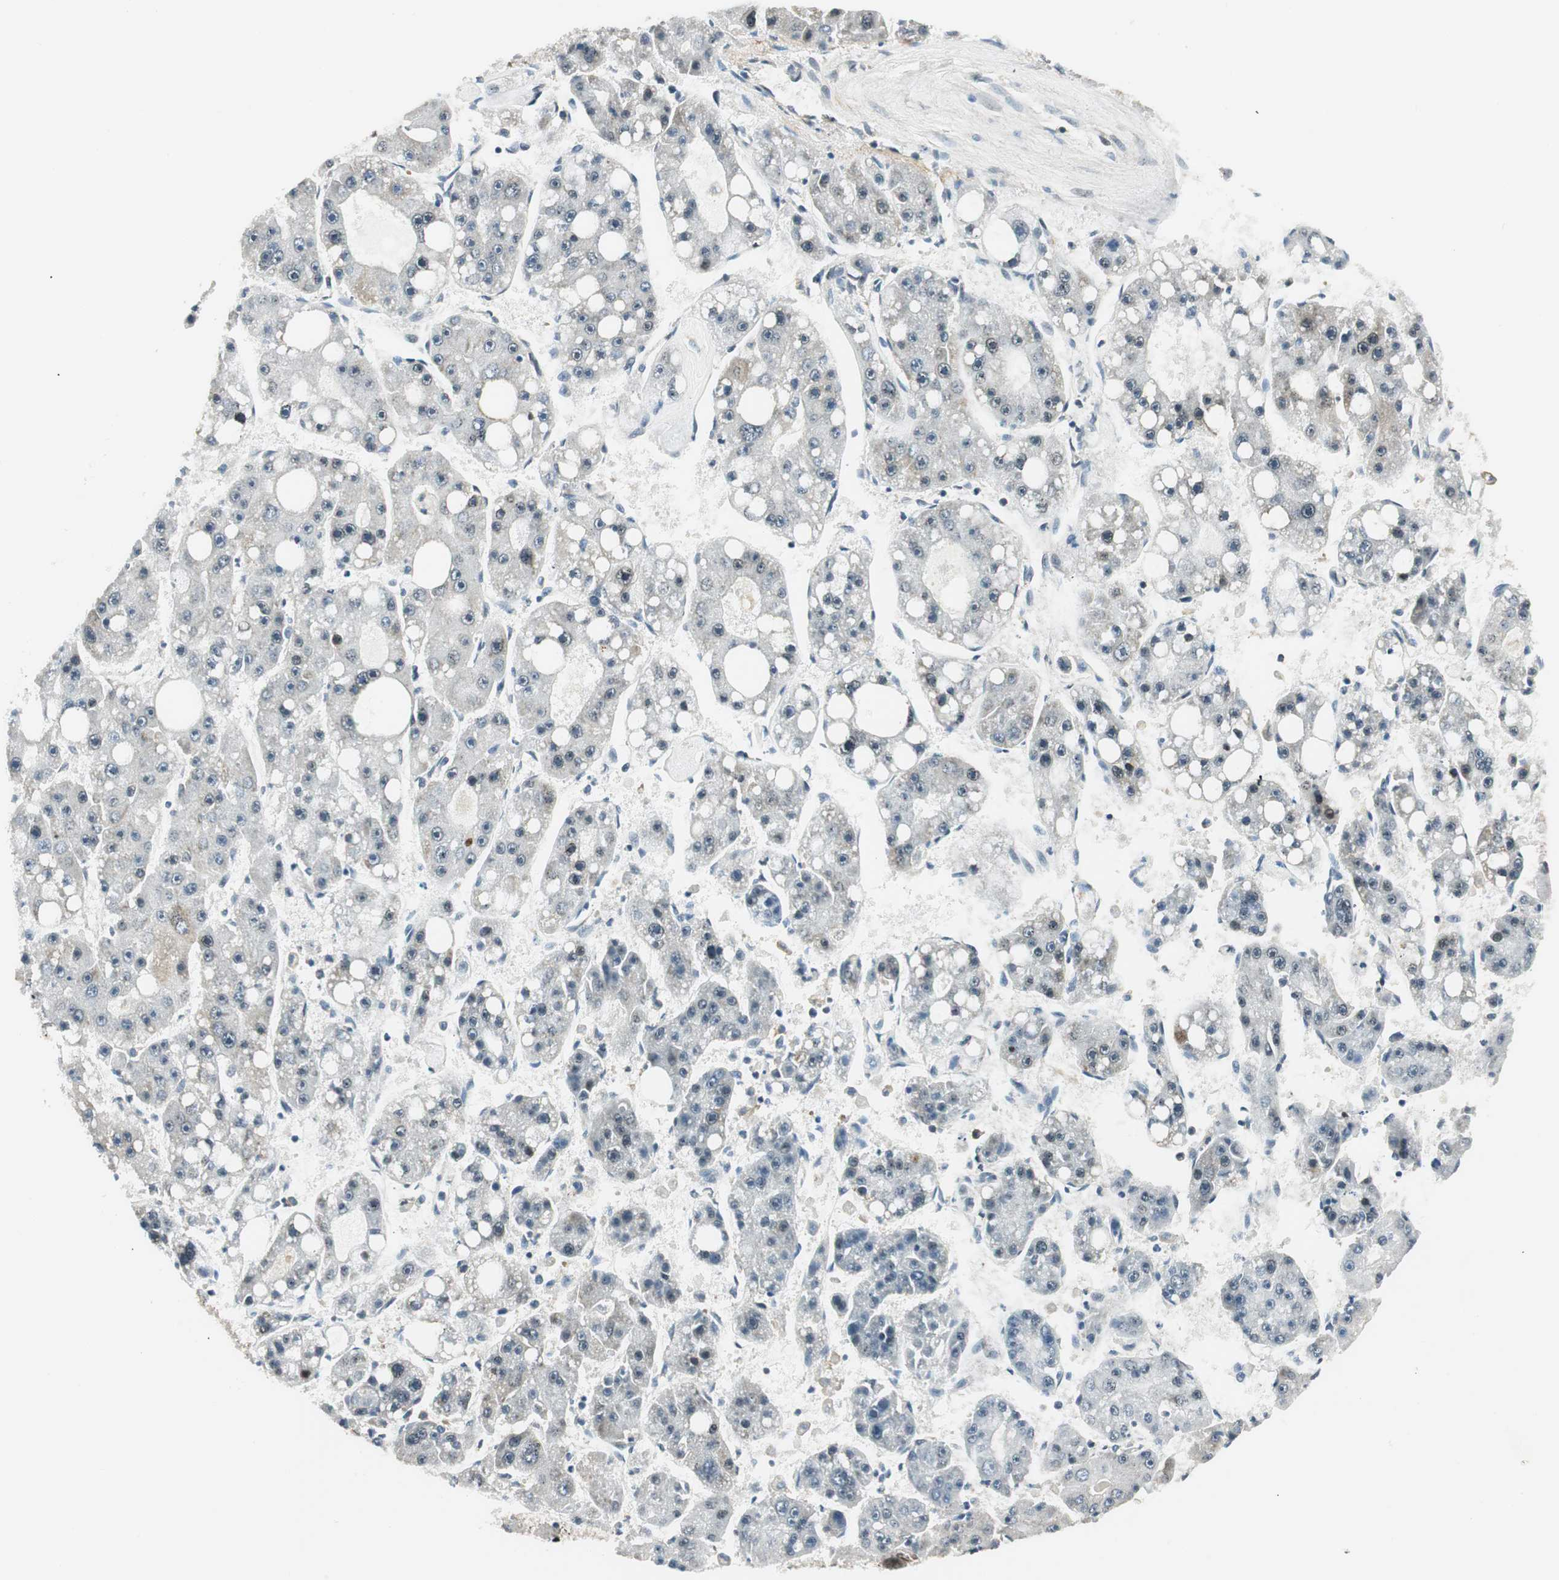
{"staining": {"intensity": "weak", "quantity": "<25%", "location": "cytoplasmic/membranous"}, "tissue": "liver cancer", "cell_type": "Tumor cells", "image_type": "cancer", "snomed": [{"axis": "morphology", "description": "Carcinoma, Hepatocellular, NOS"}, {"axis": "topography", "description": "Liver"}], "caption": "Immunohistochemistry (IHC) image of human liver cancer (hepatocellular carcinoma) stained for a protein (brown), which shows no staining in tumor cells.", "gene": "RING1", "patient": {"sex": "female", "age": 61}}